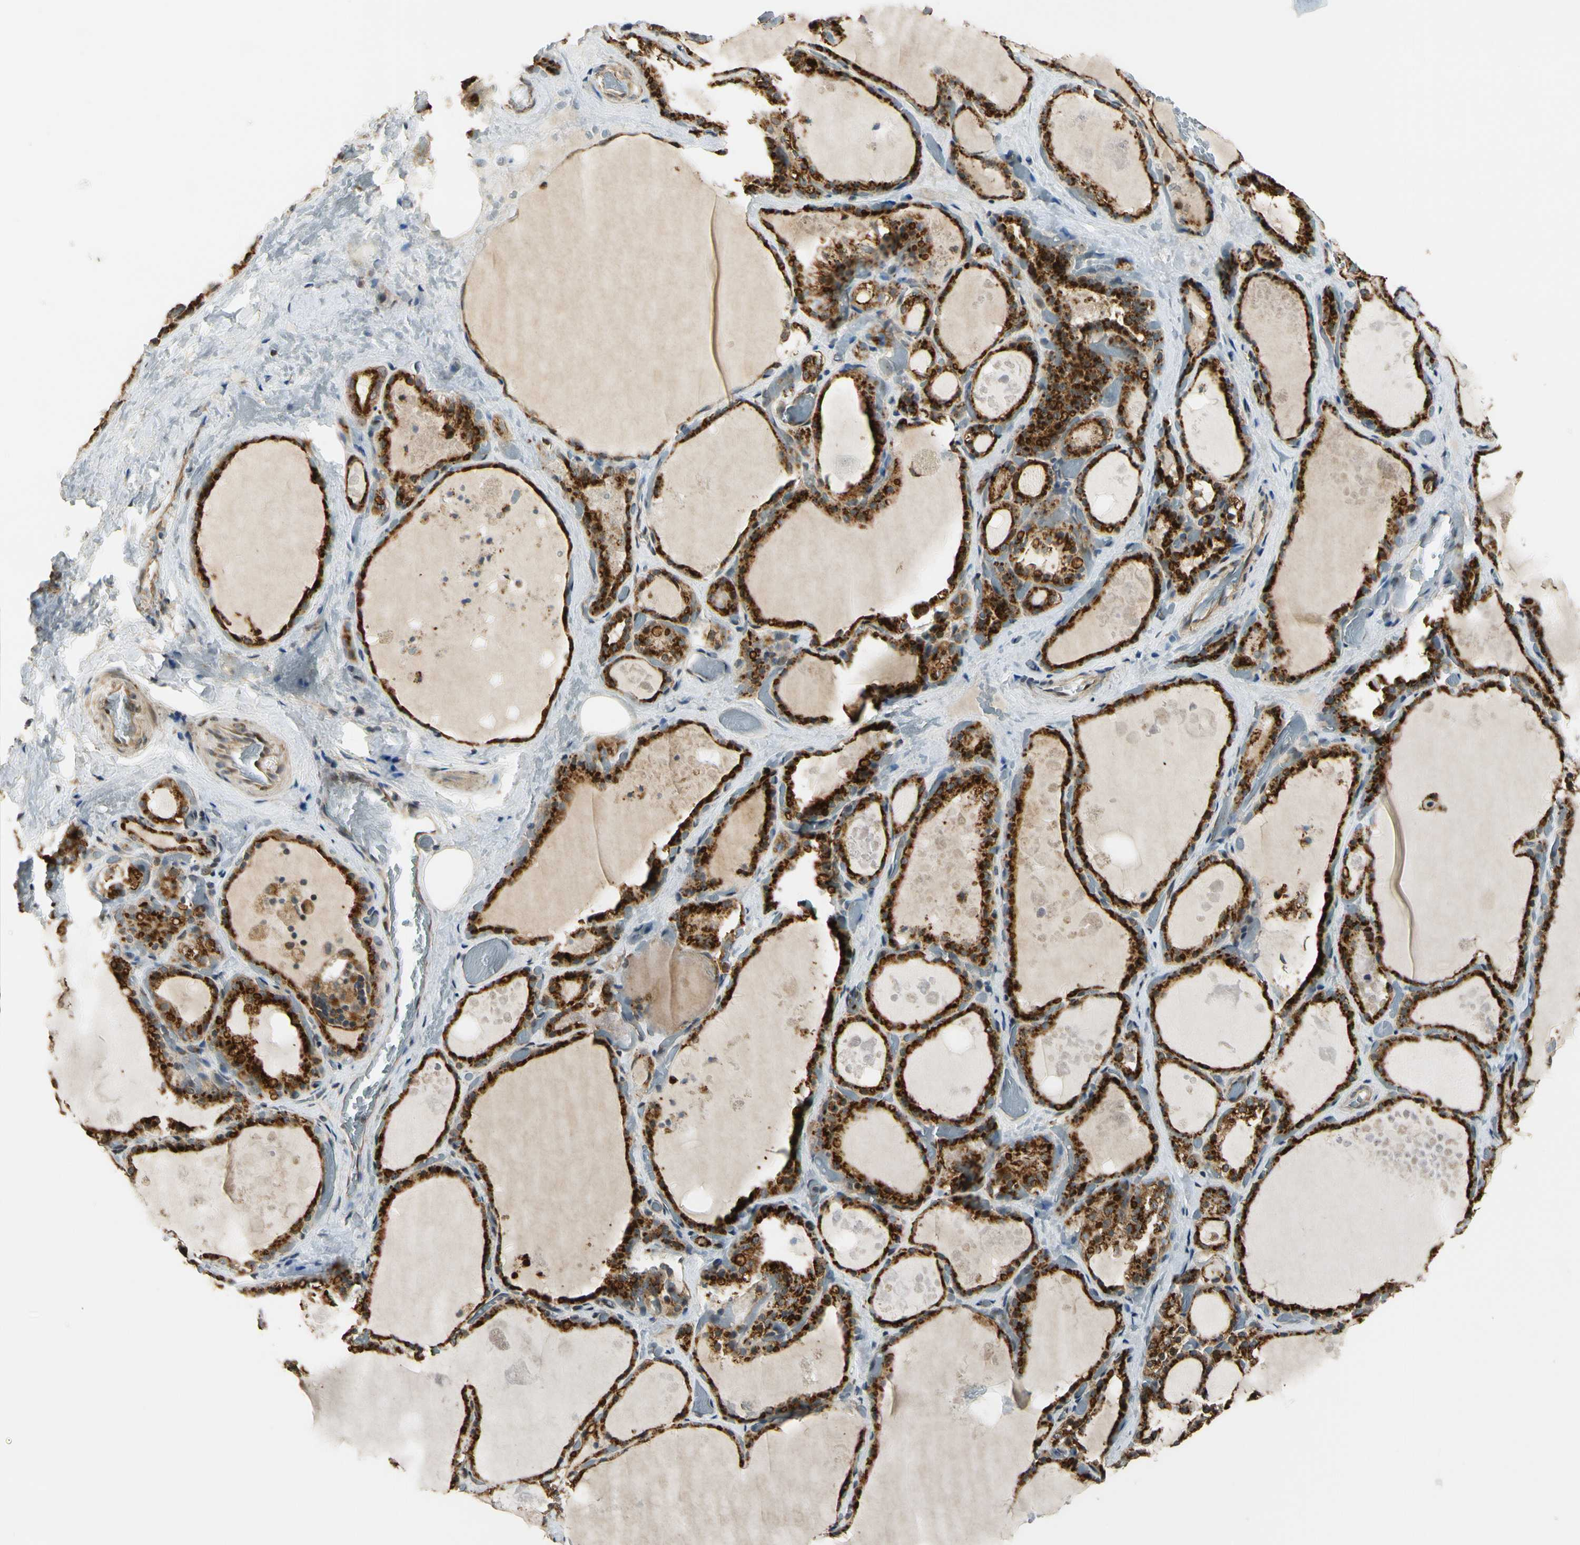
{"staining": {"intensity": "strong", "quantity": ">75%", "location": "cytoplasmic/membranous"}, "tissue": "thyroid gland", "cell_type": "Glandular cells", "image_type": "normal", "snomed": [{"axis": "morphology", "description": "Normal tissue, NOS"}, {"axis": "topography", "description": "Thyroid gland"}], "caption": "IHC (DAB) staining of benign thyroid gland reveals strong cytoplasmic/membranous protein expression in about >75% of glandular cells. Nuclei are stained in blue.", "gene": "LAMTOR1", "patient": {"sex": "male", "age": 61}}